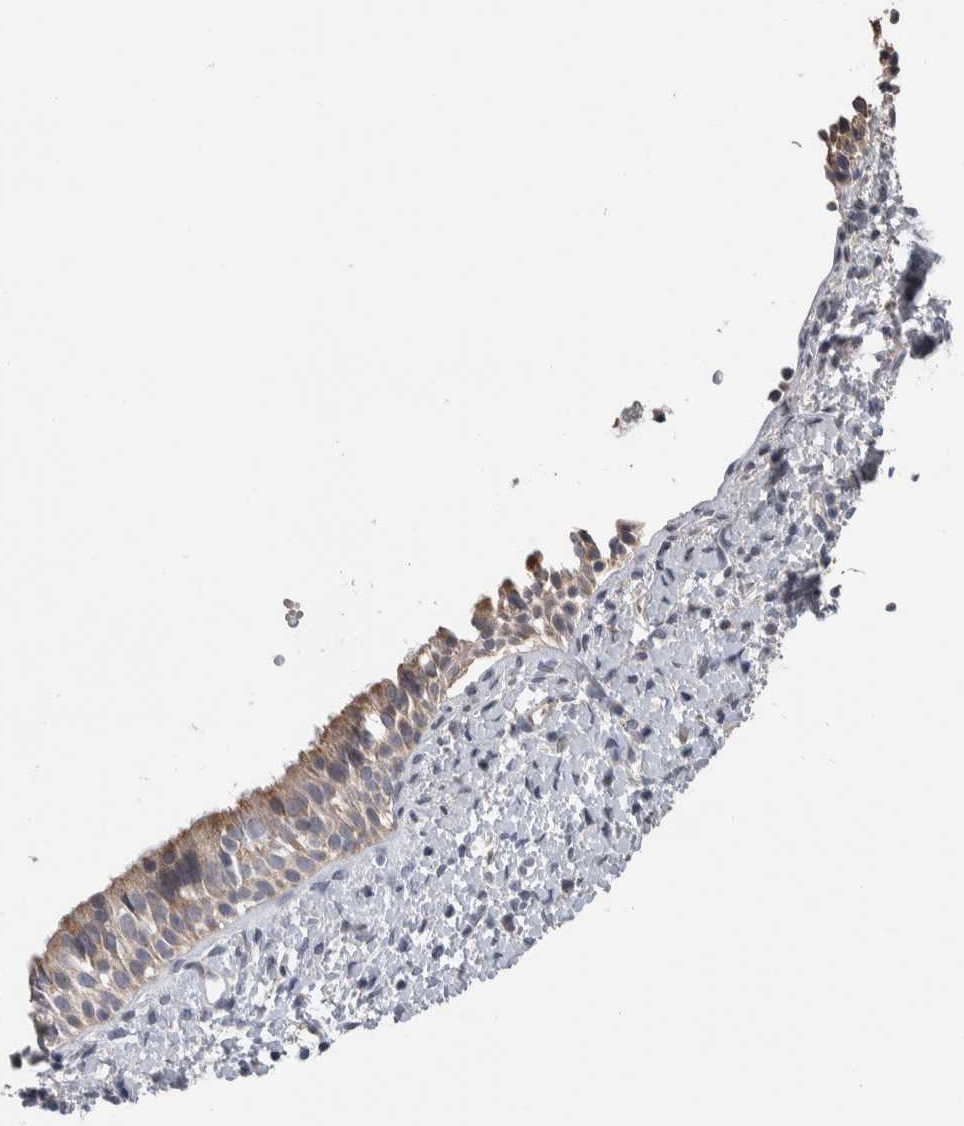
{"staining": {"intensity": "moderate", "quantity": "25%-75%", "location": "cytoplasmic/membranous"}, "tissue": "nasopharynx", "cell_type": "Respiratory epithelial cells", "image_type": "normal", "snomed": [{"axis": "morphology", "description": "Normal tissue, NOS"}, {"axis": "topography", "description": "Nasopharynx"}], "caption": "This photomicrograph displays benign nasopharynx stained with immunohistochemistry to label a protein in brown. The cytoplasmic/membranous of respiratory epithelial cells show moderate positivity for the protein. Nuclei are counter-stained blue.", "gene": "FAM83G", "patient": {"sex": "male", "age": 22}}